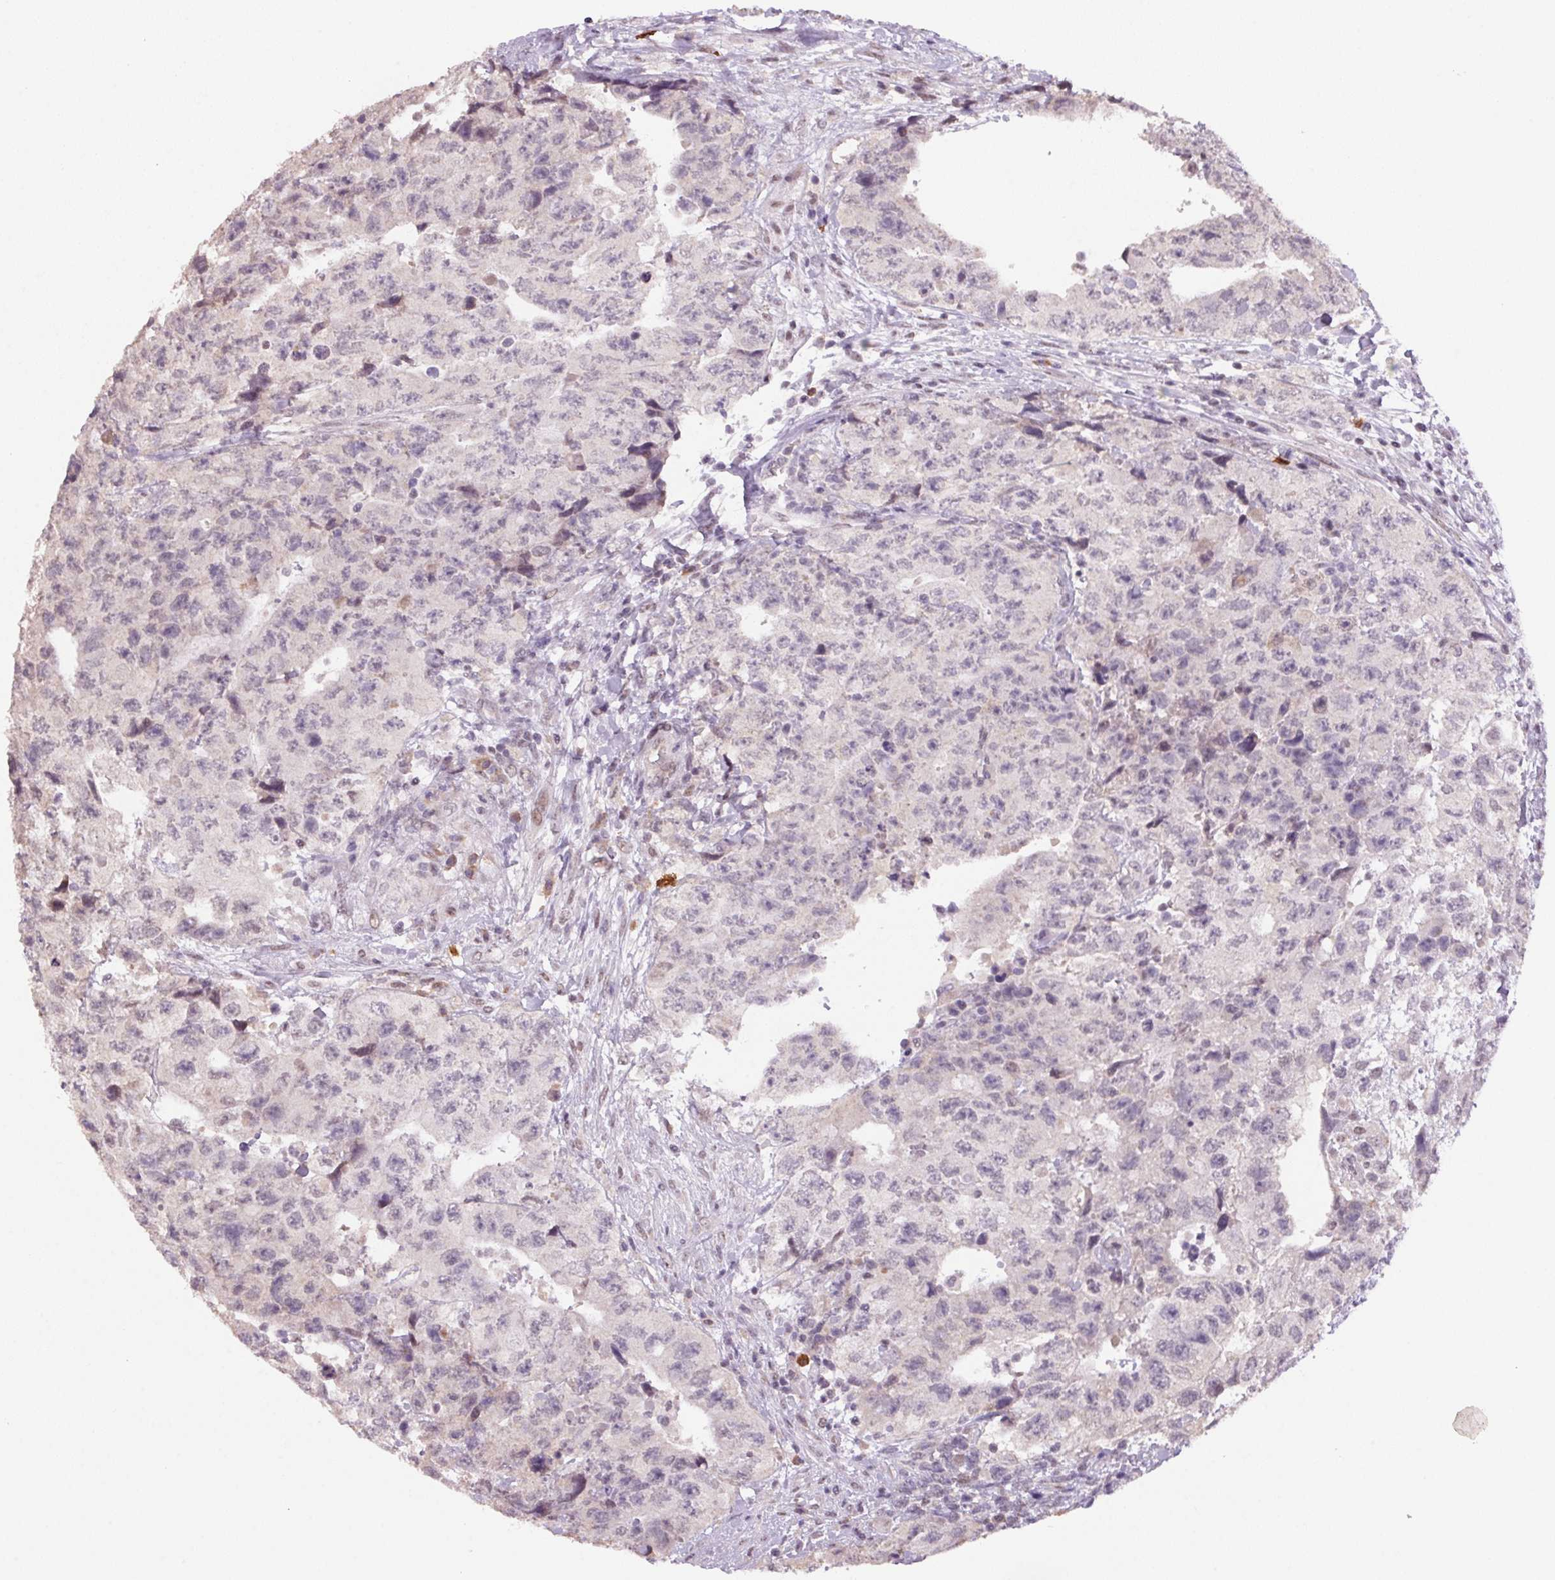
{"staining": {"intensity": "negative", "quantity": "none", "location": "none"}, "tissue": "testis cancer", "cell_type": "Tumor cells", "image_type": "cancer", "snomed": [{"axis": "morphology", "description": "Carcinoma, Embryonal, NOS"}, {"axis": "topography", "description": "Testis"}], "caption": "Immunohistochemistry photomicrograph of human testis cancer stained for a protein (brown), which reveals no staining in tumor cells.", "gene": "ZBTB4", "patient": {"sex": "male", "age": 24}}